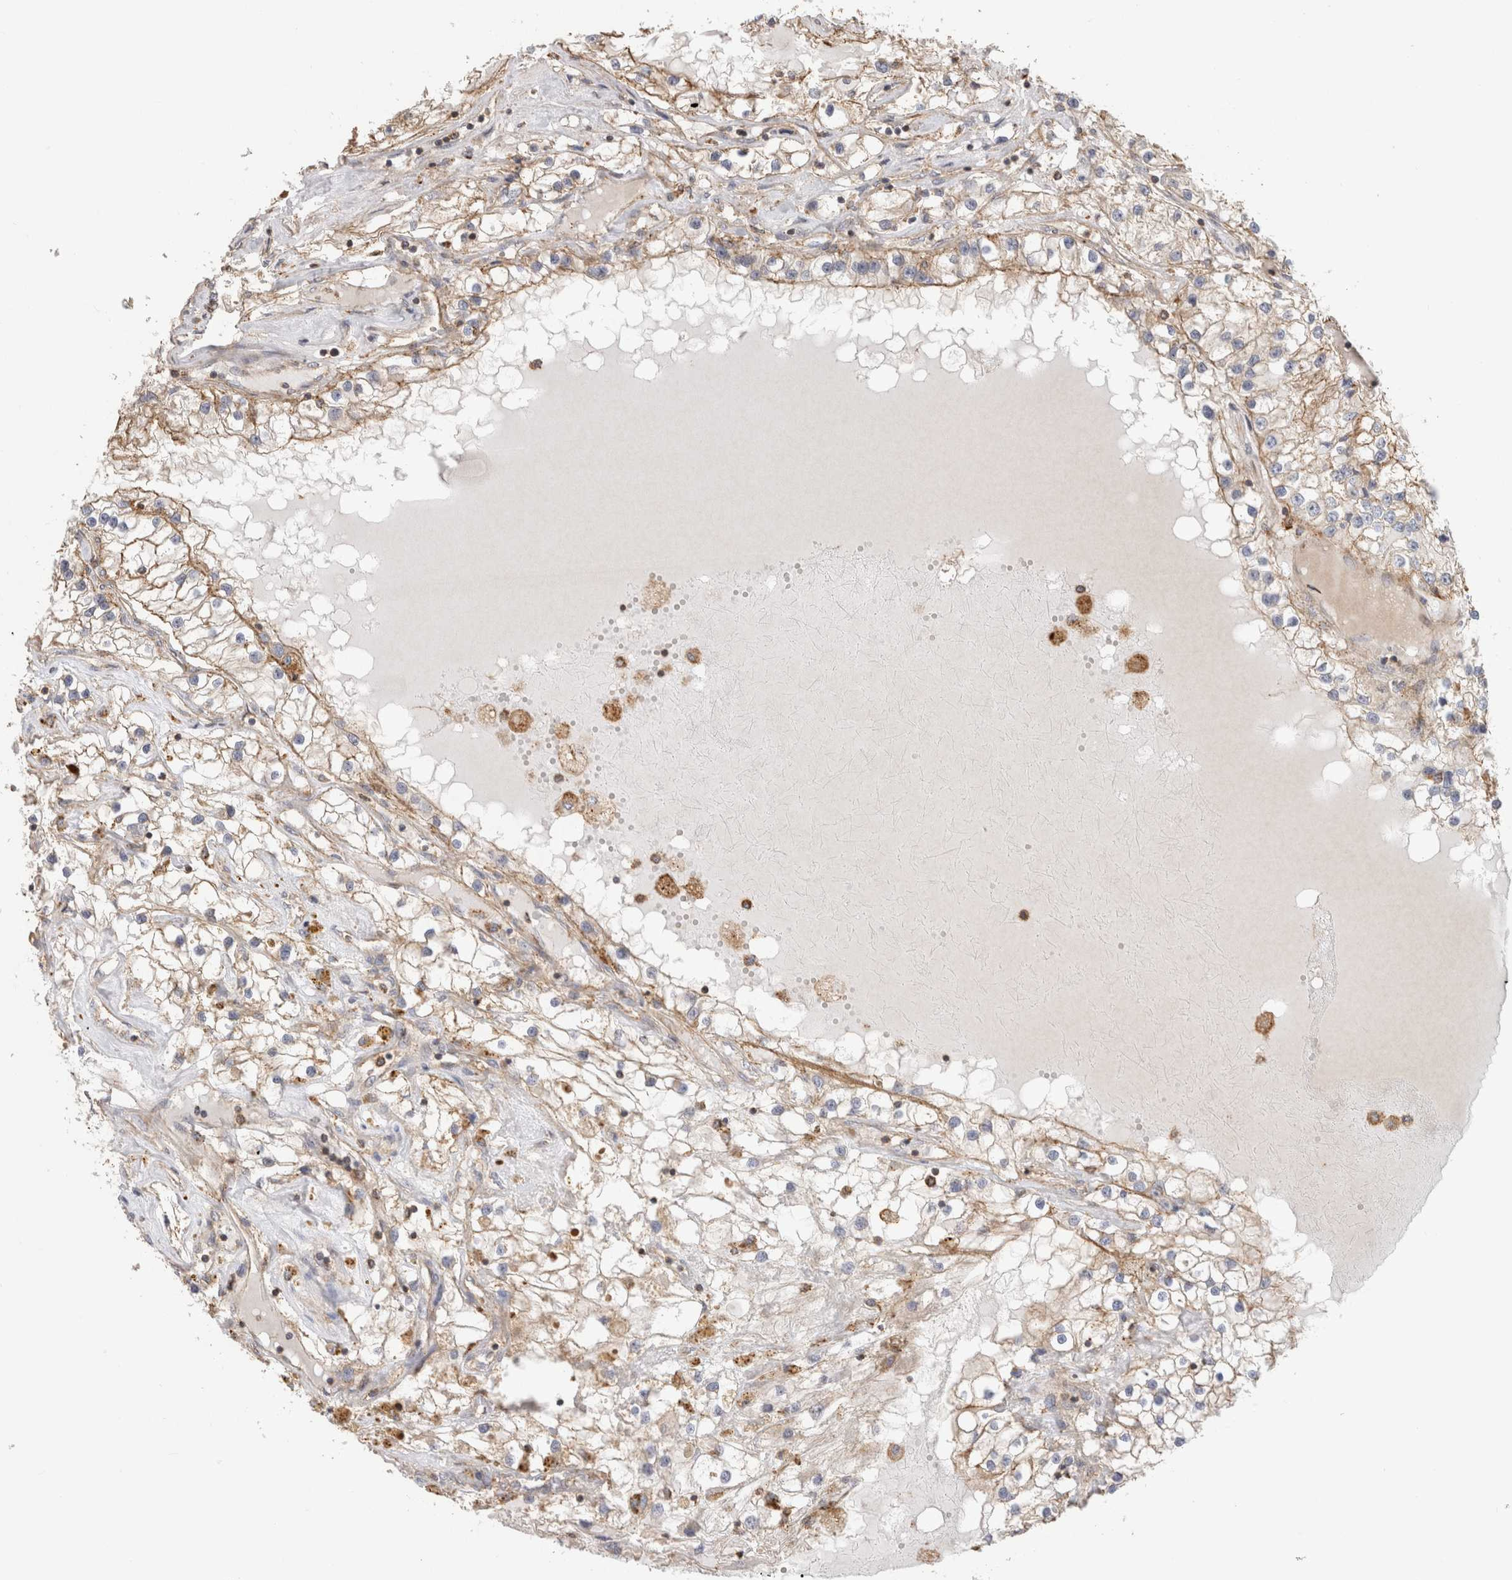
{"staining": {"intensity": "moderate", "quantity": ">75%", "location": "cytoplasmic/membranous"}, "tissue": "renal cancer", "cell_type": "Tumor cells", "image_type": "cancer", "snomed": [{"axis": "morphology", "description": "Adenocarcinoma, NOS"}, {"axis": "topography", "description": "Kidney"}], "caption": "A histopathology image of adenocarcinoma (renal) stained for a protein exhibits moderate cytoplasmic/membranous brown staining in tumor cells.", "gene": "CHMP6", "patient": {"sex": "male", "age": 68}}